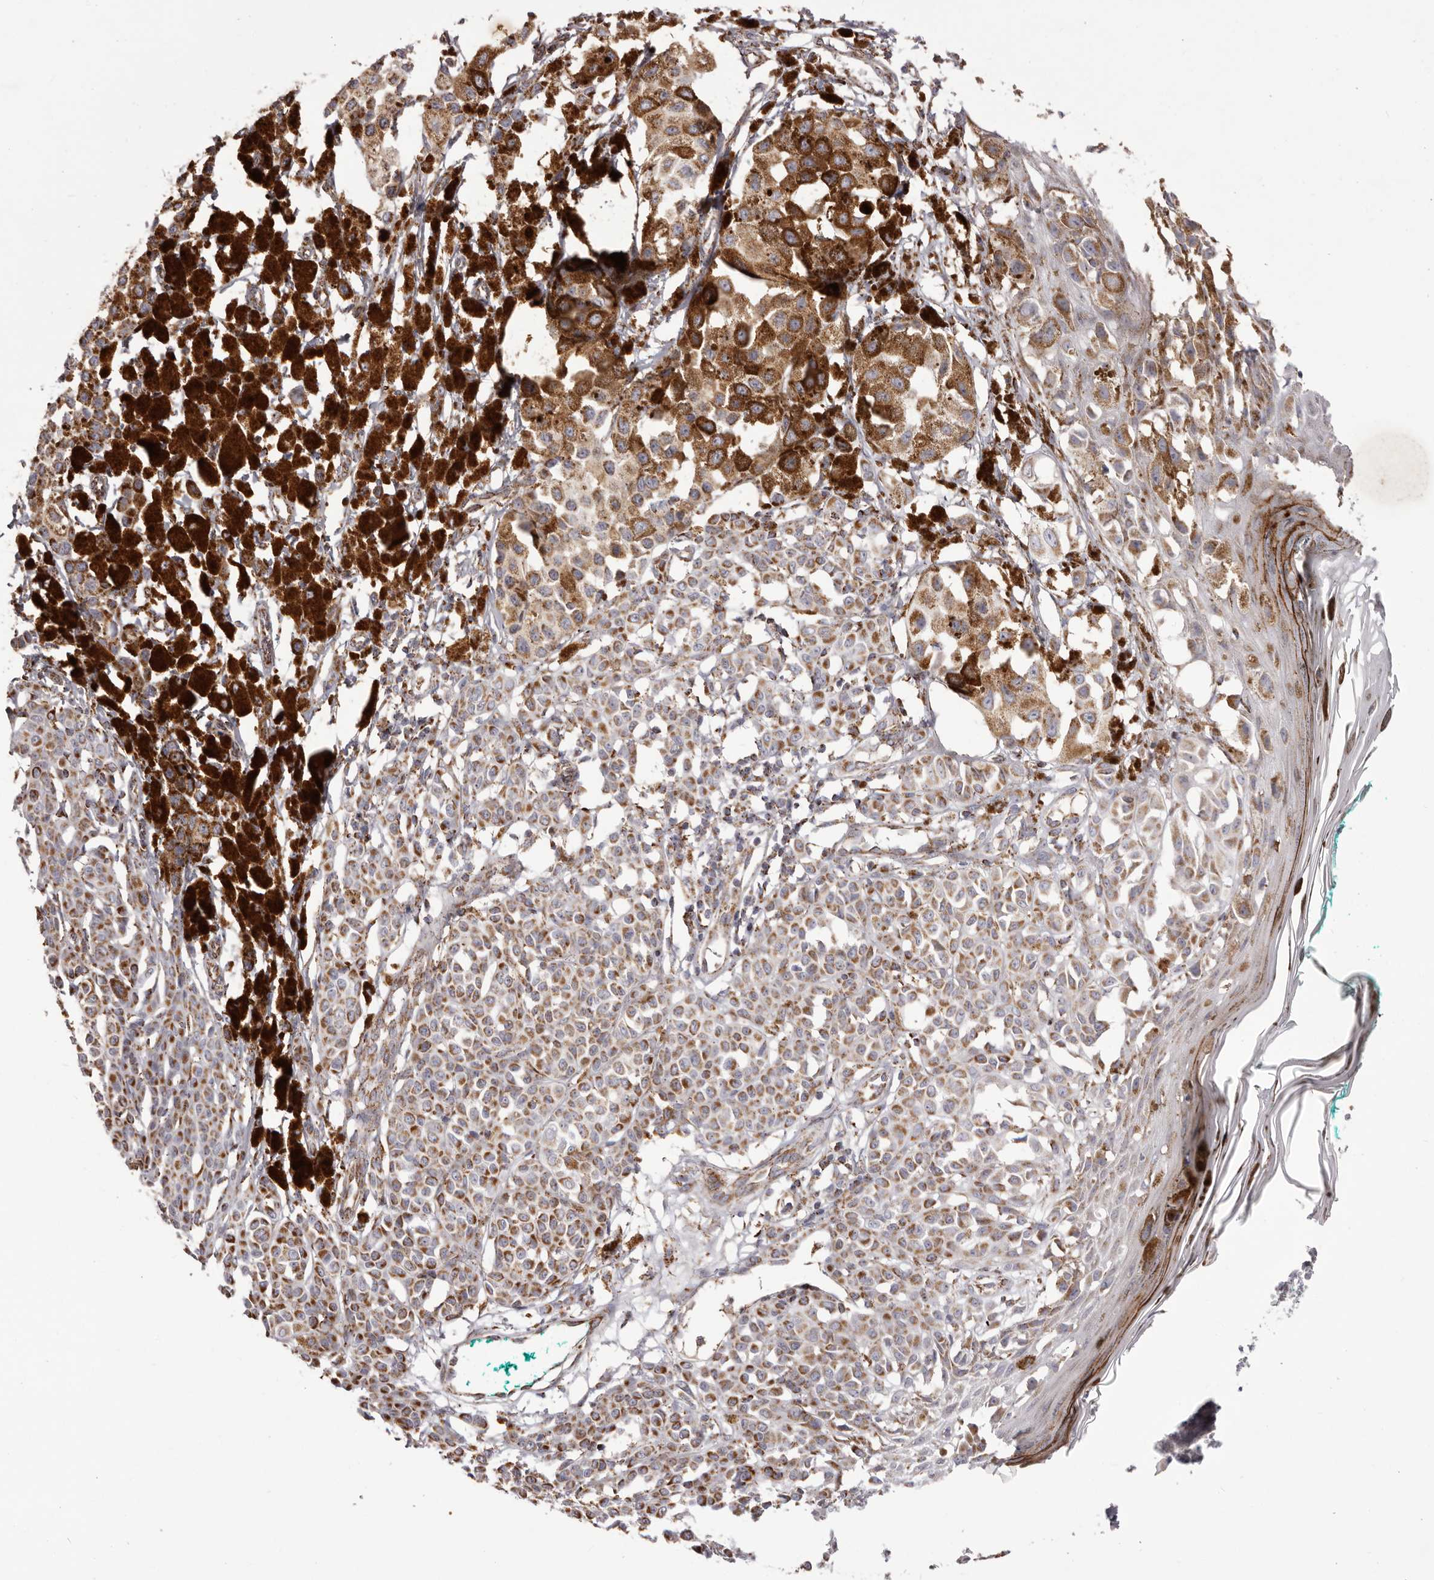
{"staining": {"intensity": "moderate", "quantity": ">75%", "location": "cytoplasmic/membranous"}, "tissue": "melanoma", "cell_type": "Tumor cells", "image_type": "cancer", "snomed": [{"axis": "morphology", "description": "Malignant melanoma, NOS"}, {"axis": "topography", "description": "Skin of leg"}], "caption": "Tumor cells display medium levels of moderate cytoplasmic/membranous expression in approximately >75% of cells in human melanoma. (Brightfield microscopy of DAB IHC at high magnification).", "gene": "CHRM2", "patient": {"sex": "female", "age": 72}}